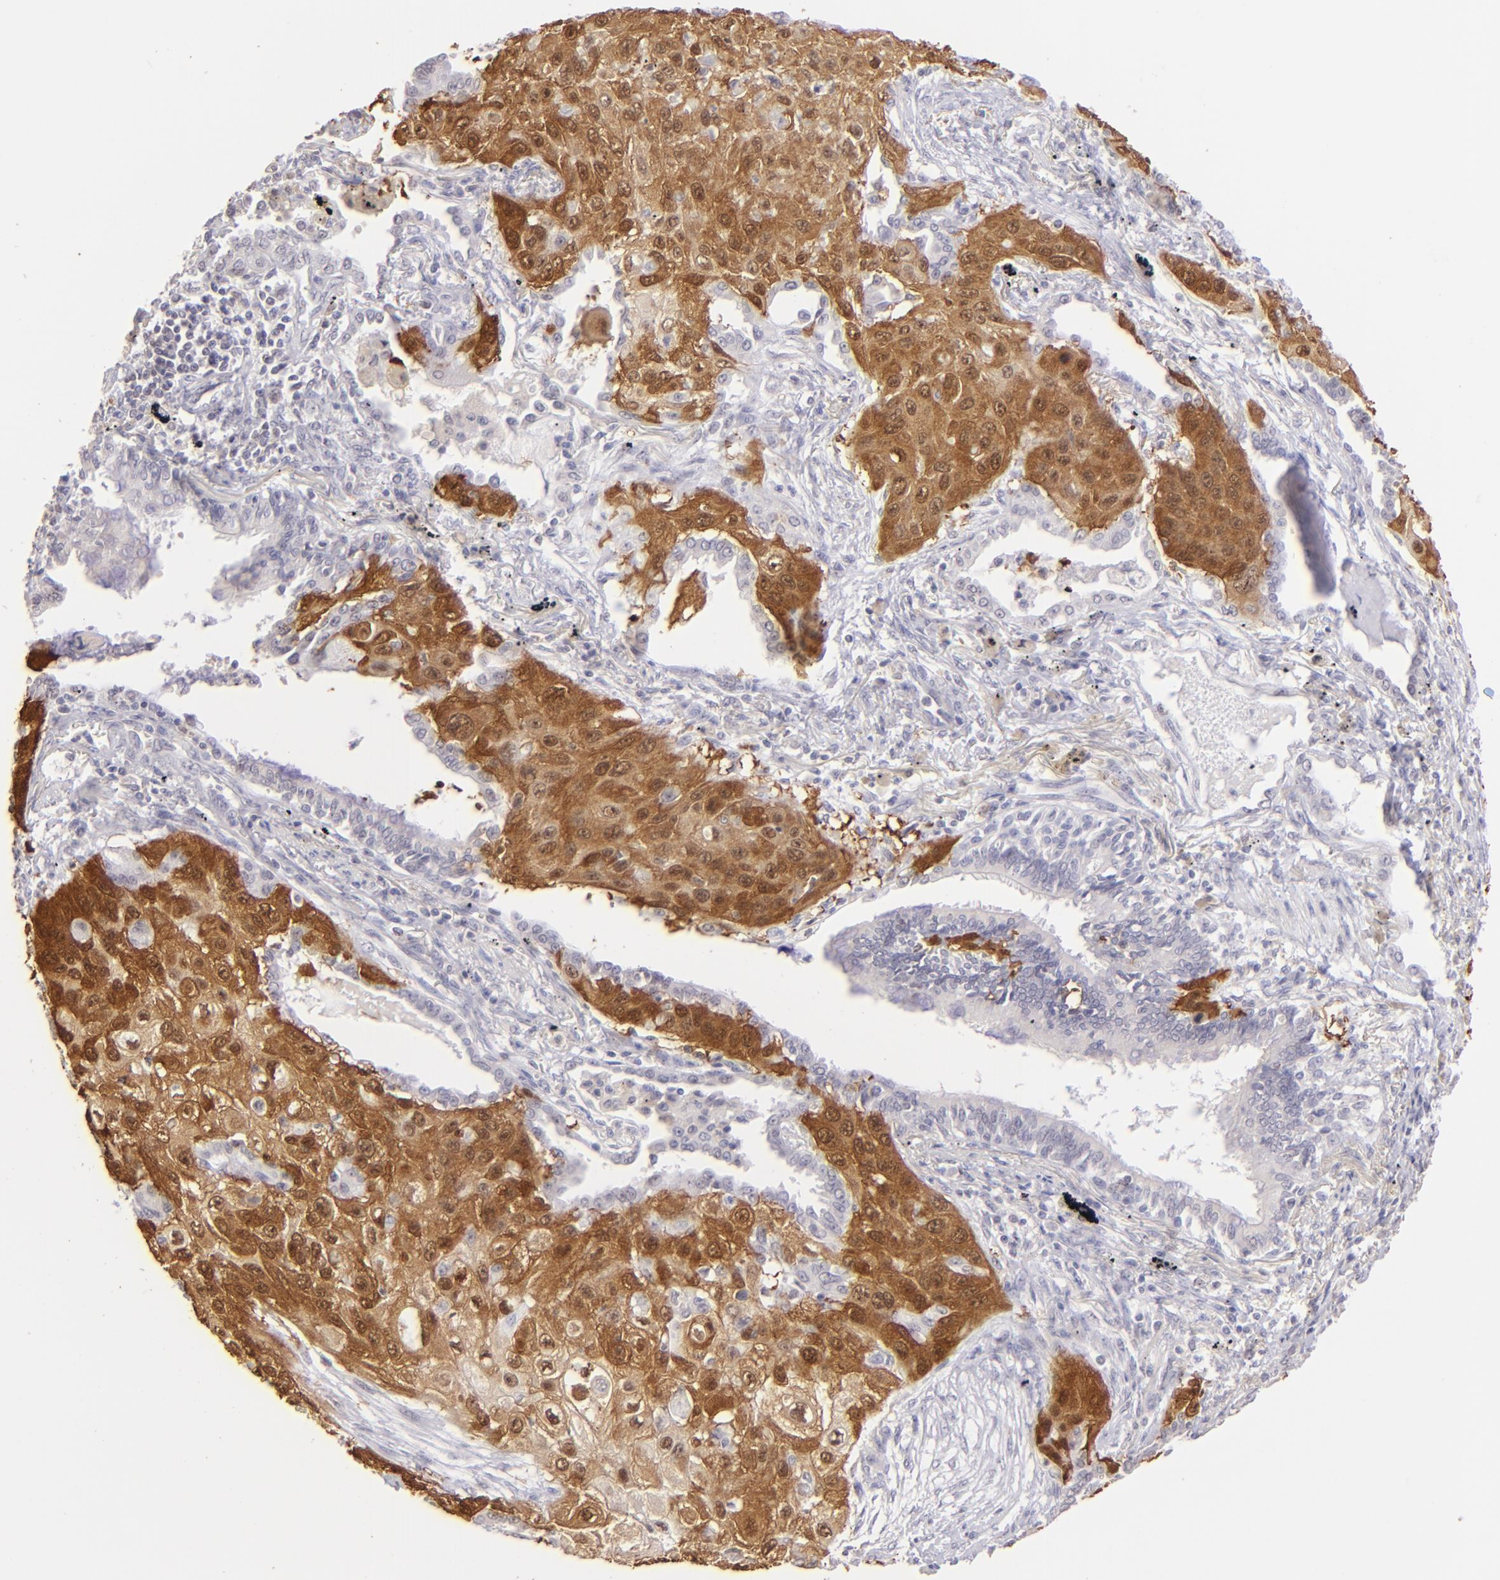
{"staining": {"intensity": "strong", "quantity": ">75%", "location": "cytoplasmic/membranous,nuclear"}, "tissue": "lung cancer", "cell_type": "Tumor cells", "image_type": "cancer", "snomed": [{"axis": "morphology", "description": "Squamous cell carcinoma, NOS"}, {"axis": "topography", "description": "Lung"}], "caption": "Immunohistochemical staining of human lung cancer shows strong cytoplasmic/membranous and nuclear protein expression in approximately >75% of tumor cells.", "gene": "MAGEA1", "patient": {"sex": "male", "age": 71}}